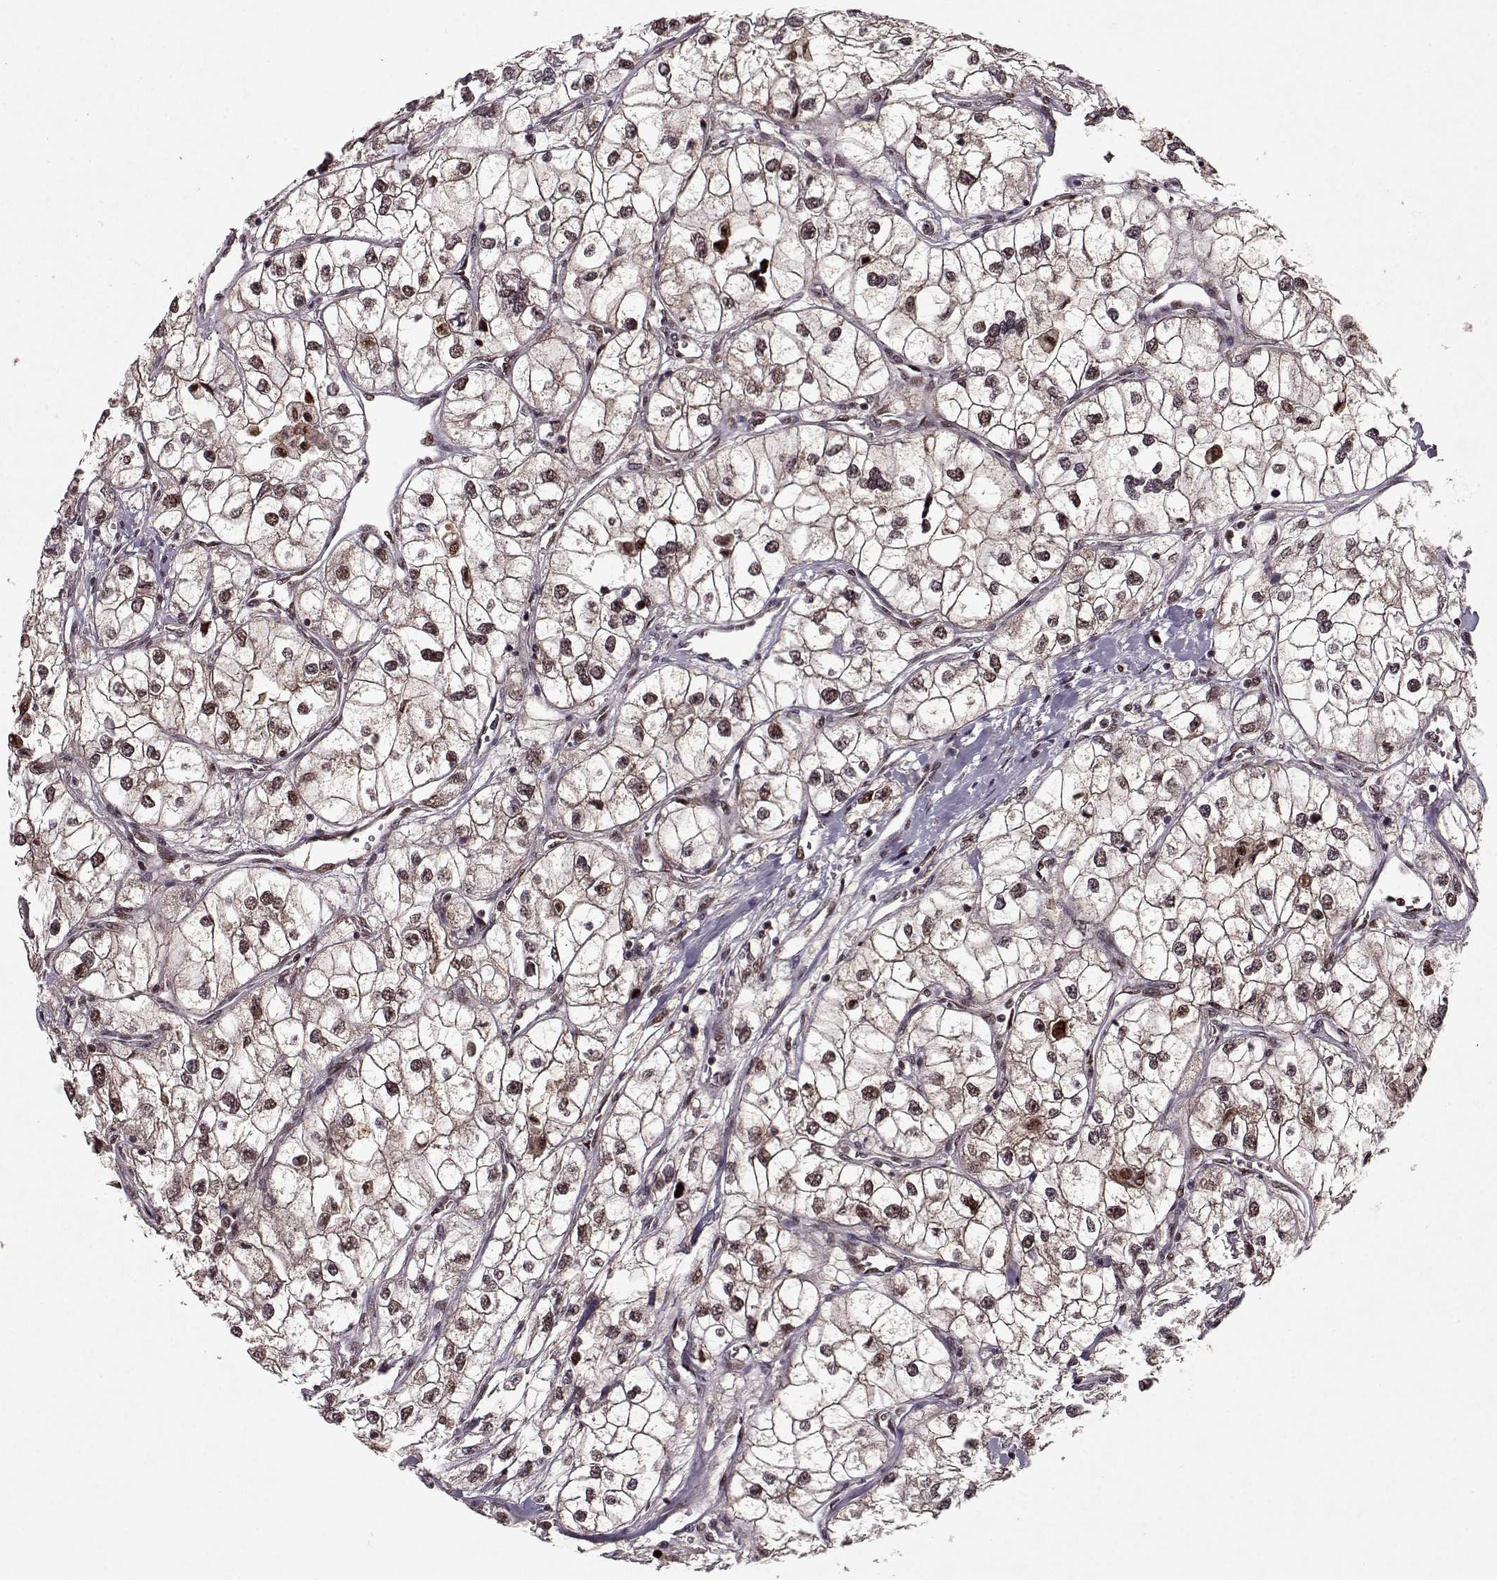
{"staining": {"intensity": "weak", "quantity": ">75%", "location": "cytoplasmic/membranous,nuclear"}, "tissue": "renal cancer", "cell_type": "Tumor cells", "image_type": "cancer", "snomed": [{"axis": "morphology", "description": "Adenocarcinoma, NOS"}, {"axis": "topography", "description": "Kidney"}], "caption": "Renal adenocarcinoma stained for a protein (brown) displays weak cytoplasmic/membranous and nuclear positive positivity in about >75% of tumor cells.", "gene": "PSMA7", "patient": {"sex": "male", "age": 59}}